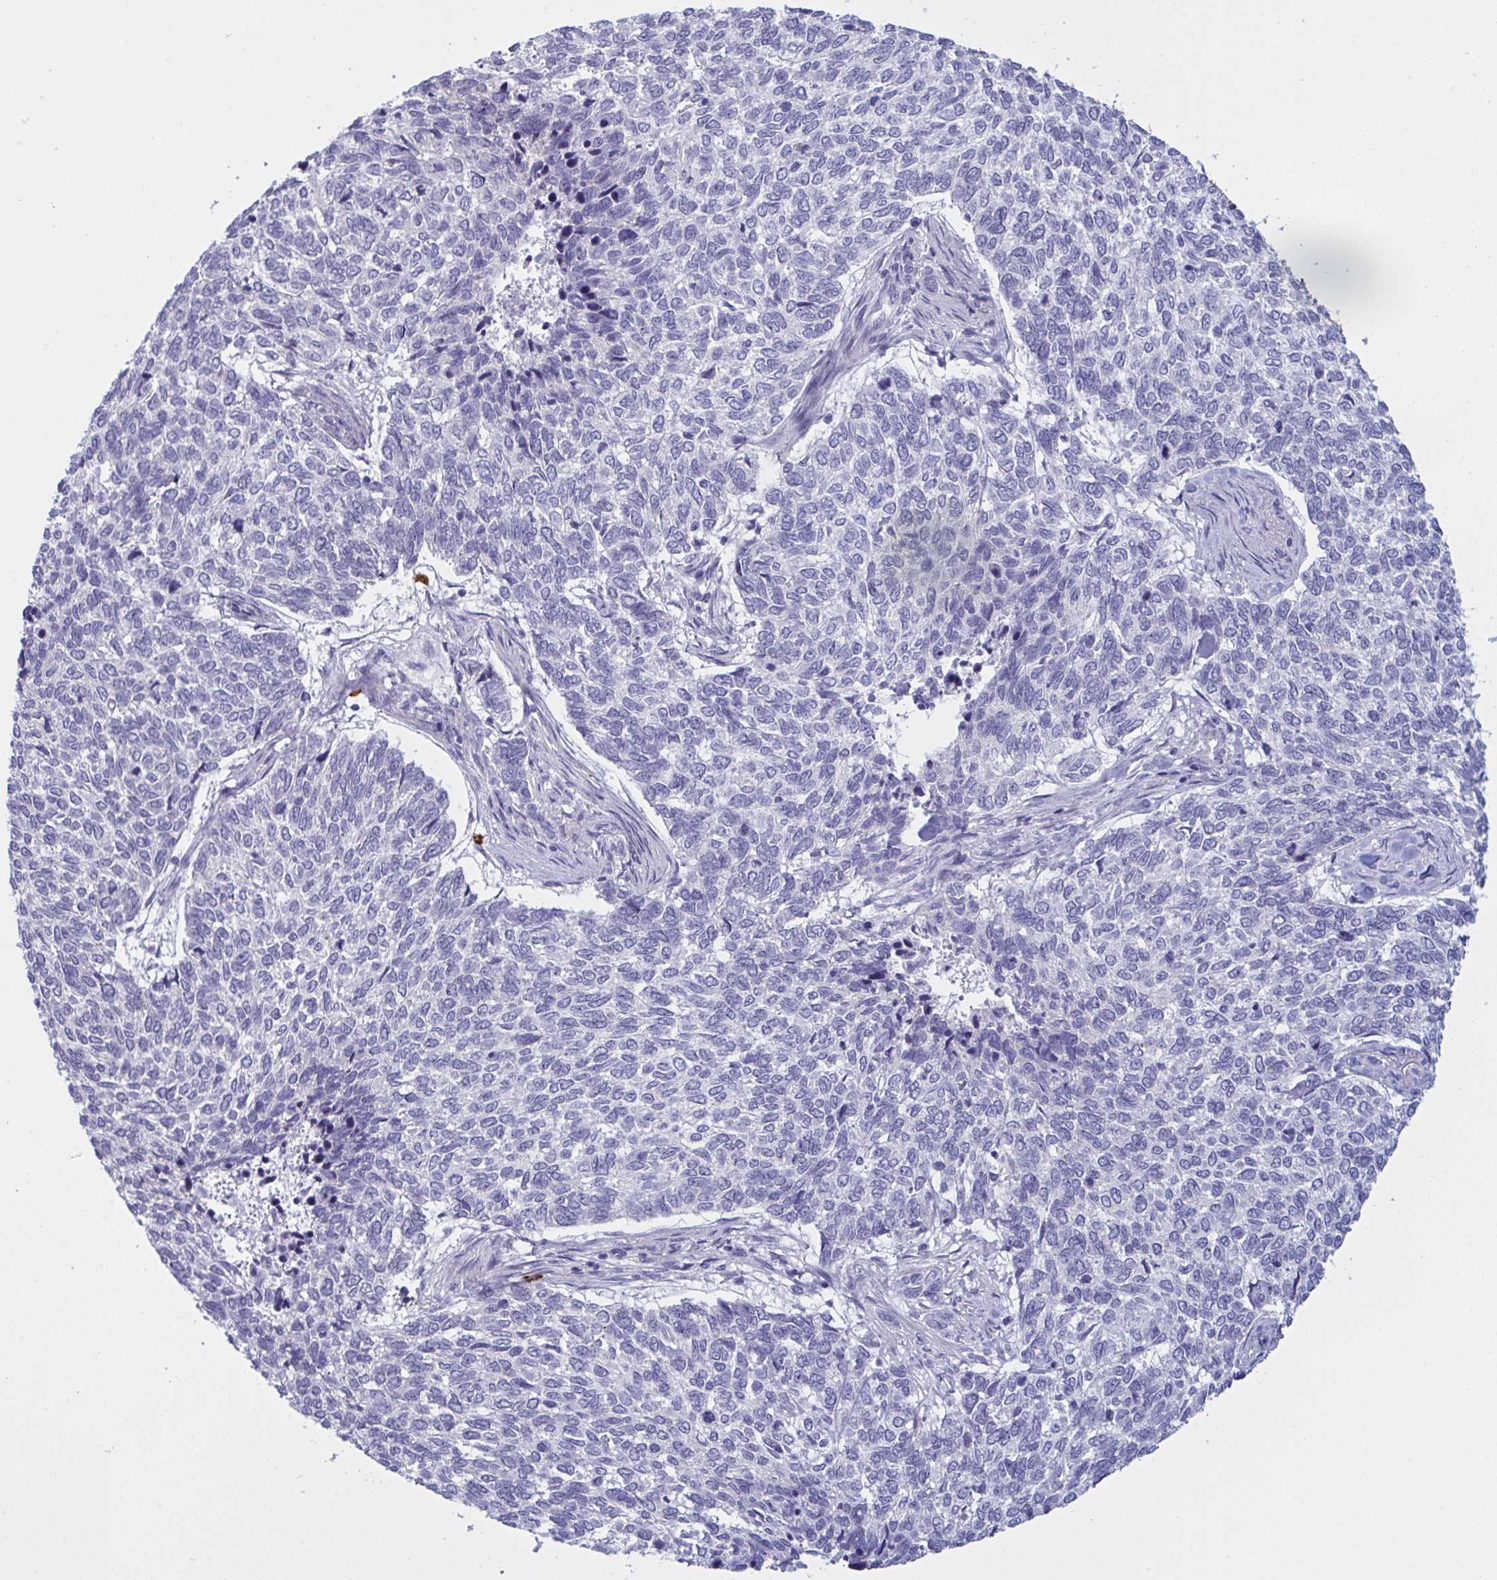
{"staining": {"intensity": "negative", "quantity": "none", "location": "none"}, "tissue": "skin cancer", "cell_type": "Tumor cells", "image_type": "cancer", "snomed": [{"axis": "morphology", "description": "Basal cell carcinoma"}, {"axis": "topography", "description": "Skin"}], "caption": "Skin cancer was stained to show a protein in brown. There is no significant positivity in tumor cells.", "gene": "ZNF684", "patient": {"sex": "female", "age": 65}}